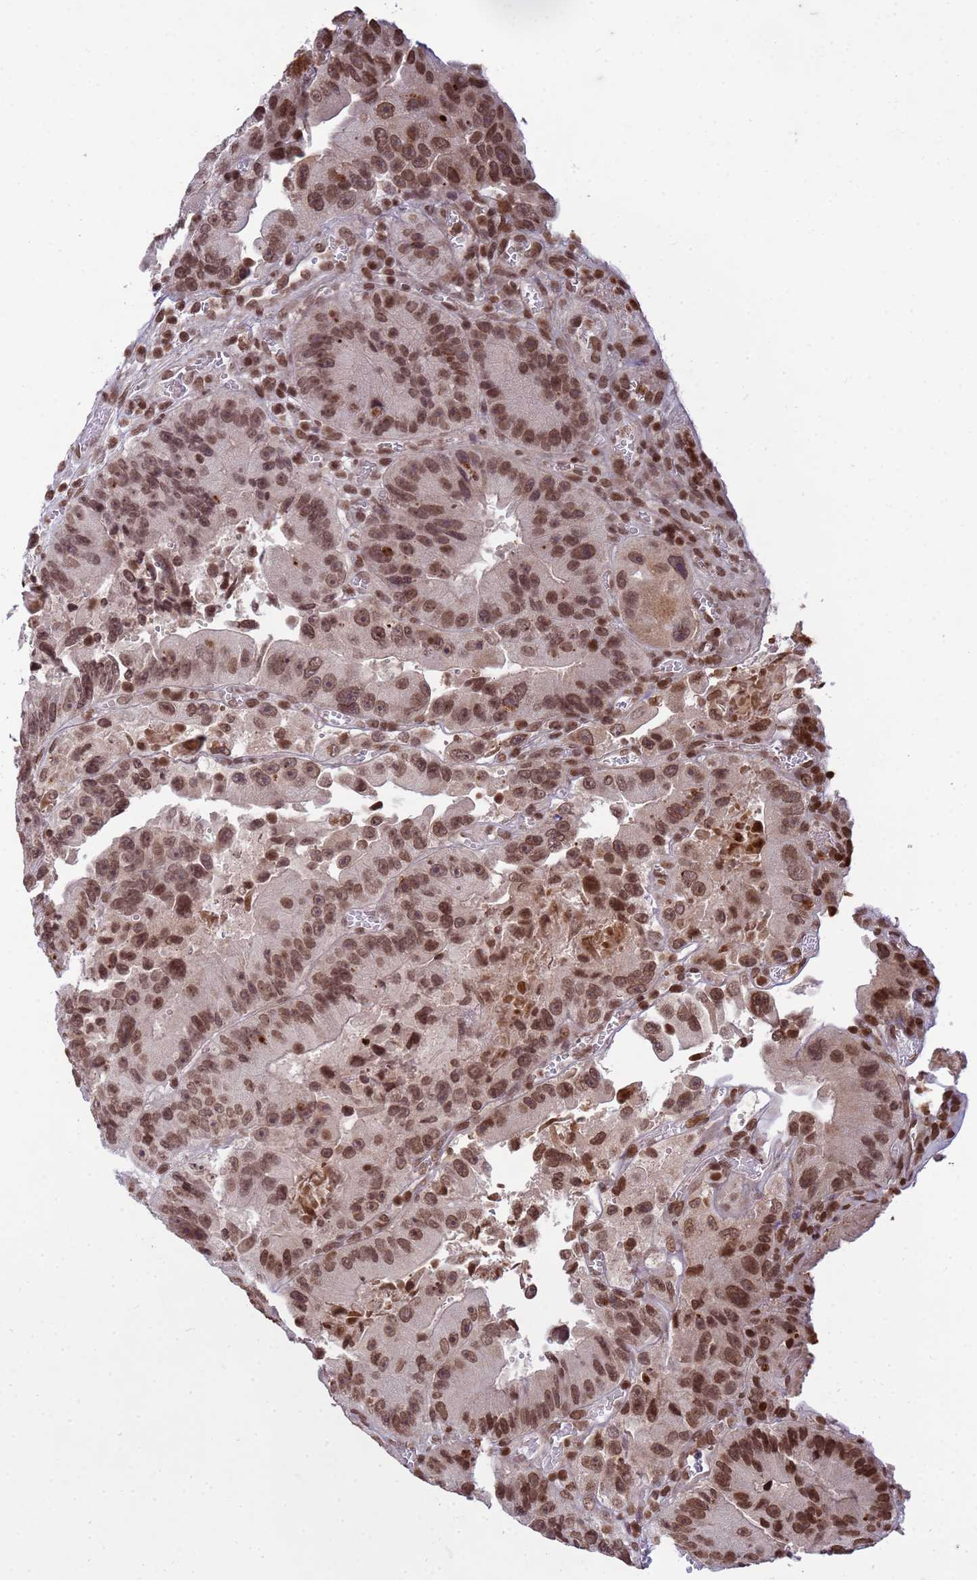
{"staining": {"intensity": "moderate", "quantity": ">75%", "location": "nuclear"}, "tissue": "colorectal cancer", "cell_type": "Tumor cells", "image_type": "cancer", "snomed": [{"axis": "morphology", "description": "Adenocarcinoma, NOS"}, {"axis": "topography", "description": "Colon"}], "caption": "This histopathology image reveals immunohistochemistry (IHC) staining of human colorectal adenocarcinoma, with medium moderate nuclear expression in approximately >75% of tumor cells.", "gene": "H3-3B", "patient": {"sex": "female", "age": 86}}